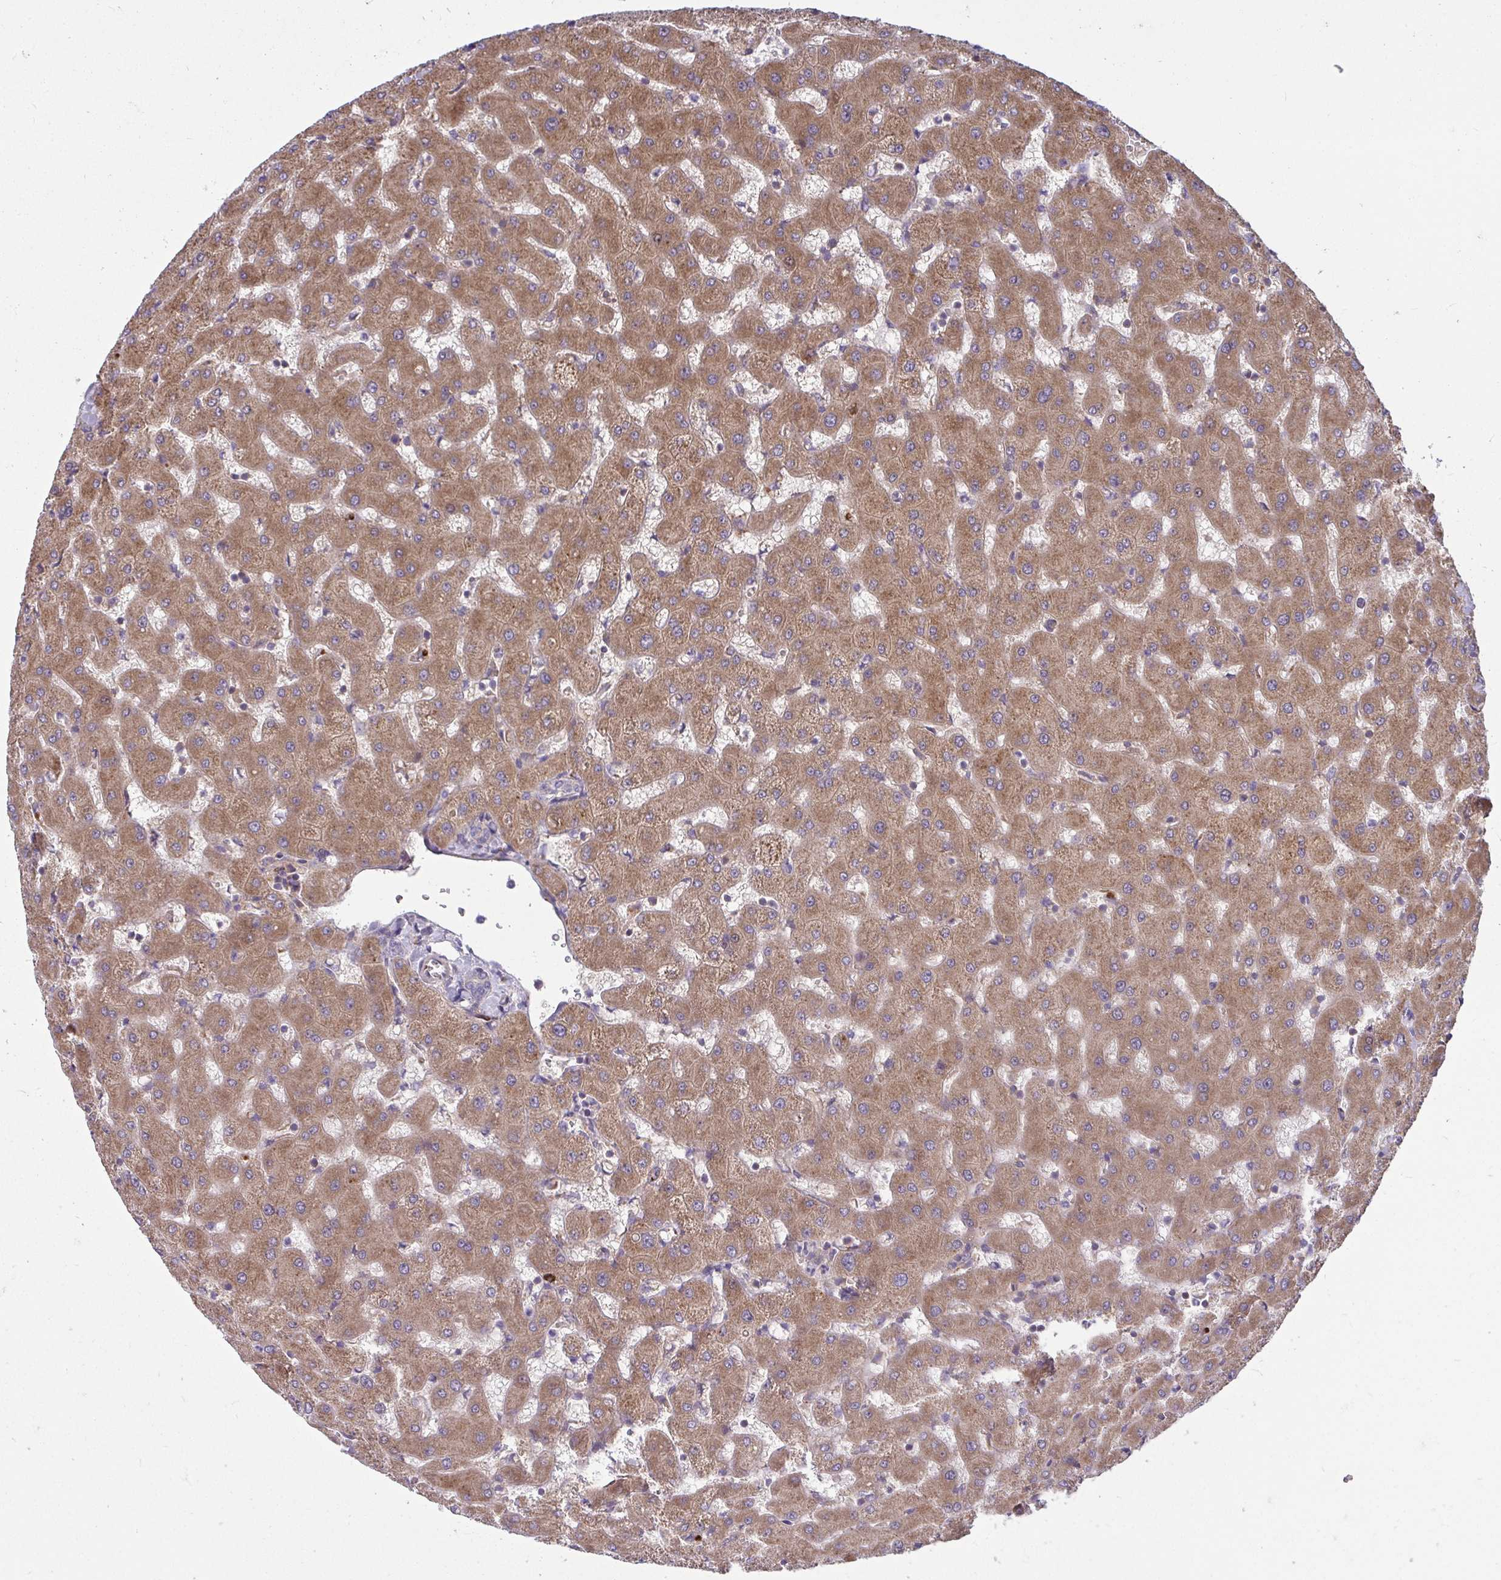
{"staining": {"intensity": "negative", "quantity": "none", "location": "none"}, "tissue": "liver", "cell_type": "Cholangiocytes", "image_type": "normal", "snomed": [{"axis": "morphology", "description": "Normal tissue, NOS"}, {"axis": "topography", "description": "Liver"}], "caption": "Immunohistochemistry (IHC) micrograph of unremarkable liver: human liver stained with DAB reveals no significant protein positivity in cholangiocytes. The staining is performed using DAB brown chromogen with nuclei counter-stained in using hematoxylin.", "gene": "GFPT2", "patient": {"sex": "female", "age": 63}}